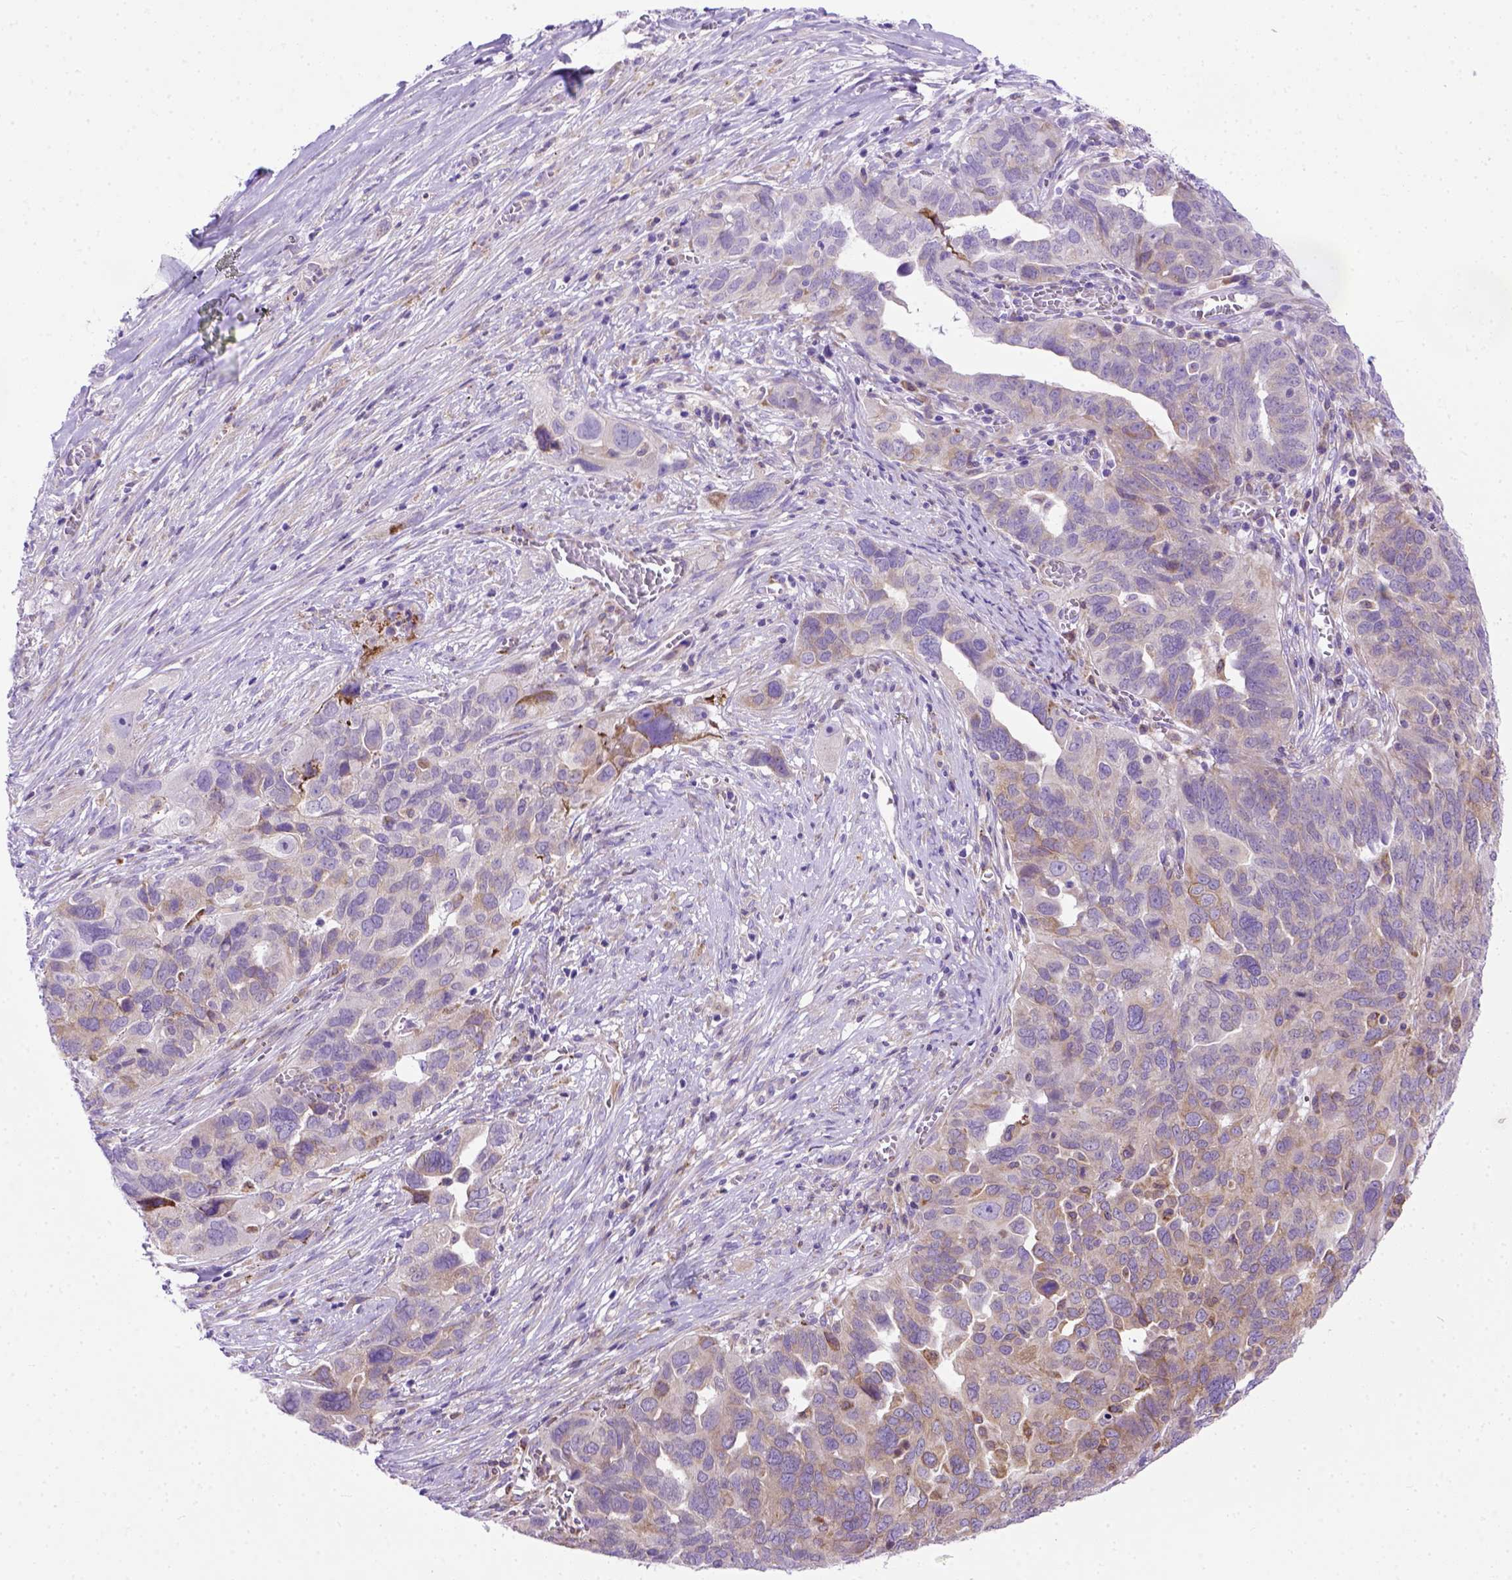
{"staining": {"intensity": "moderate", "quantity": ">75%", "location": "cytoplasmic/membranous"}, "tissue": "ovarian cancer", "cell_type": "Tumor cells", "image_type": "cancer", "snomed": [{"axis": "morphology", "description": "Carcinoma, endometroid"}, {"axis": "topography", "description": "Soft tissue"}, {"axis": "topography", "description": "Ovary"}], "caption": "Ovarian cancer stained with immunohistochemistry reveals moderate cytoplasmic/membranous positivity in about >75% of tumor cells.", "gene": "PLK4", "patient": {"sex": "female", "age": 52}}